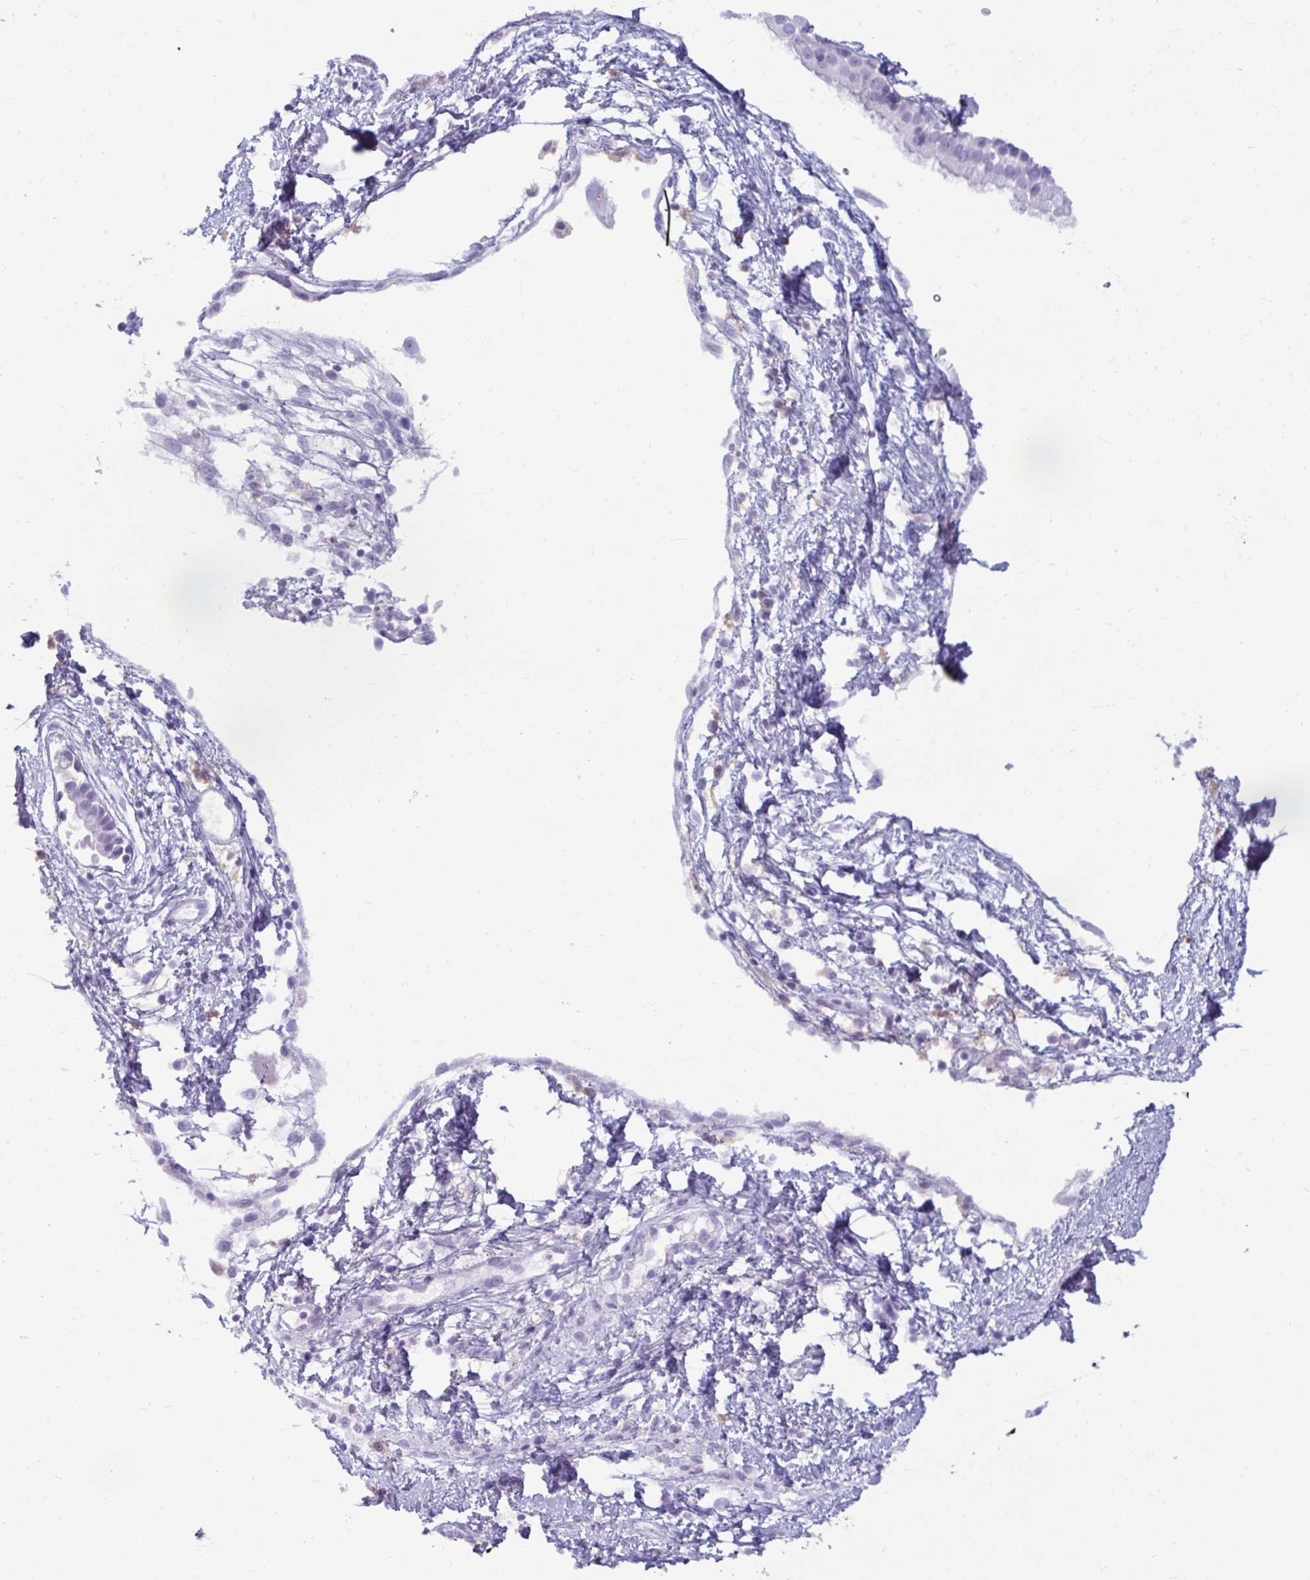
{"staining": {"intensity": "negative", "quantity": "none", "location": "none"}, "tissue": "nasopharynx", "cell_type": "Respiratory epithelial cells", "image_type": "normal", "snomed": [{"axis": "morphology", "description": "Normal tissue, NOS"}, {"axis": "topography", "description": "Nasopharynx"}], "caption": "Protein analysis of unremarkable nasopharynx shows no significant positivity in respiratory epithelial cells. (Immunohistochemistry, brightfield microscopy, high magnification).", "gene": "ANKRD60", "patient": {"sex": "male", "age": 24}}